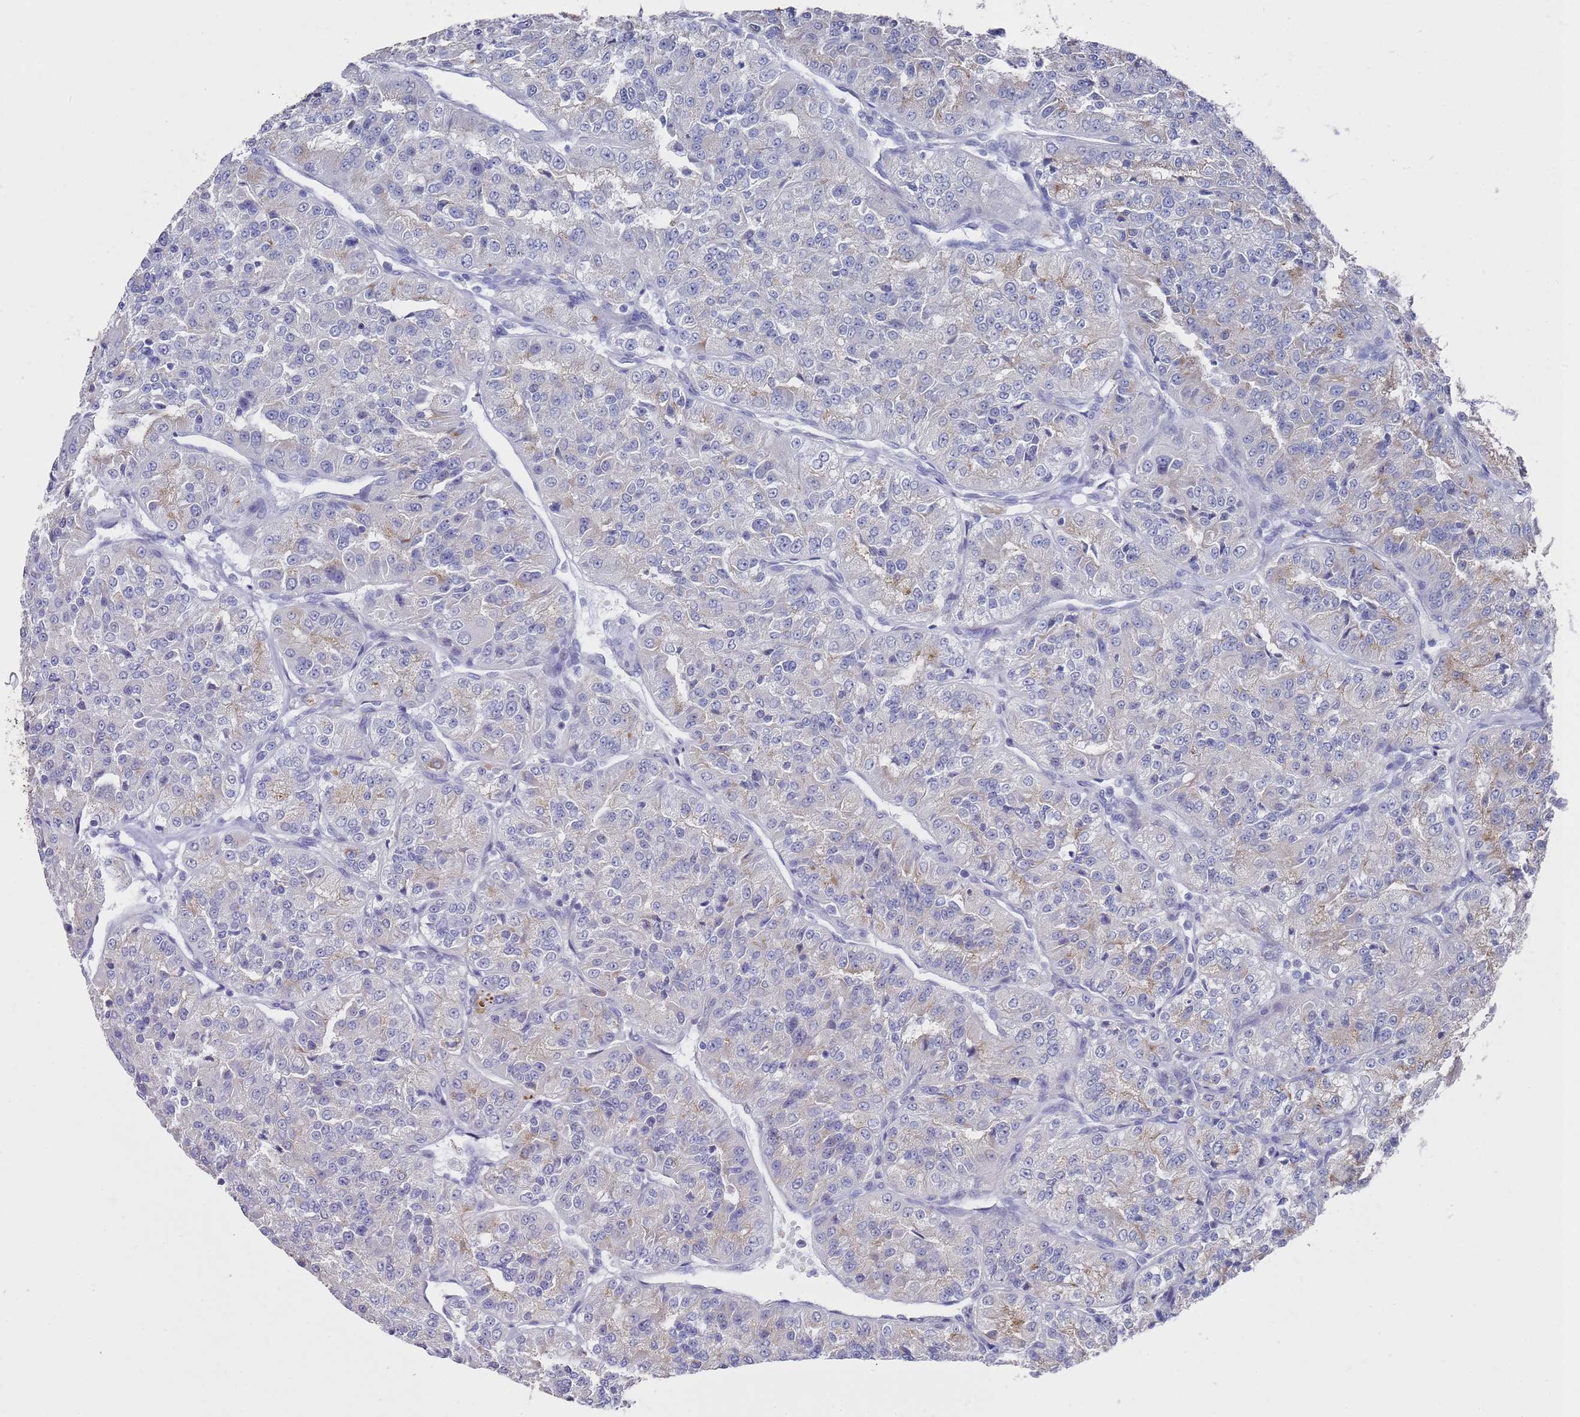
{"staining": {"intensity": "moderate", "quantity": "<25%", "location": "cytoplasmic/membranous"}, "tissue": "renal cancer", "cell_type": "Tumor cells", "image_type": "cancer", "snomed": [{"axis": "morphology", "description": "Adenocarcinoma, NOS"}, {"axis": "topography", "description": "Kidney"}], "caption": "The micrograph reveals staining of renal adenocarcinoma, revealing moderate cytoplasmic/membranous protein expression (brown color) within tumor cells.", "gene": "COPS6", "patient": {"sex": "female", "age": 63}}